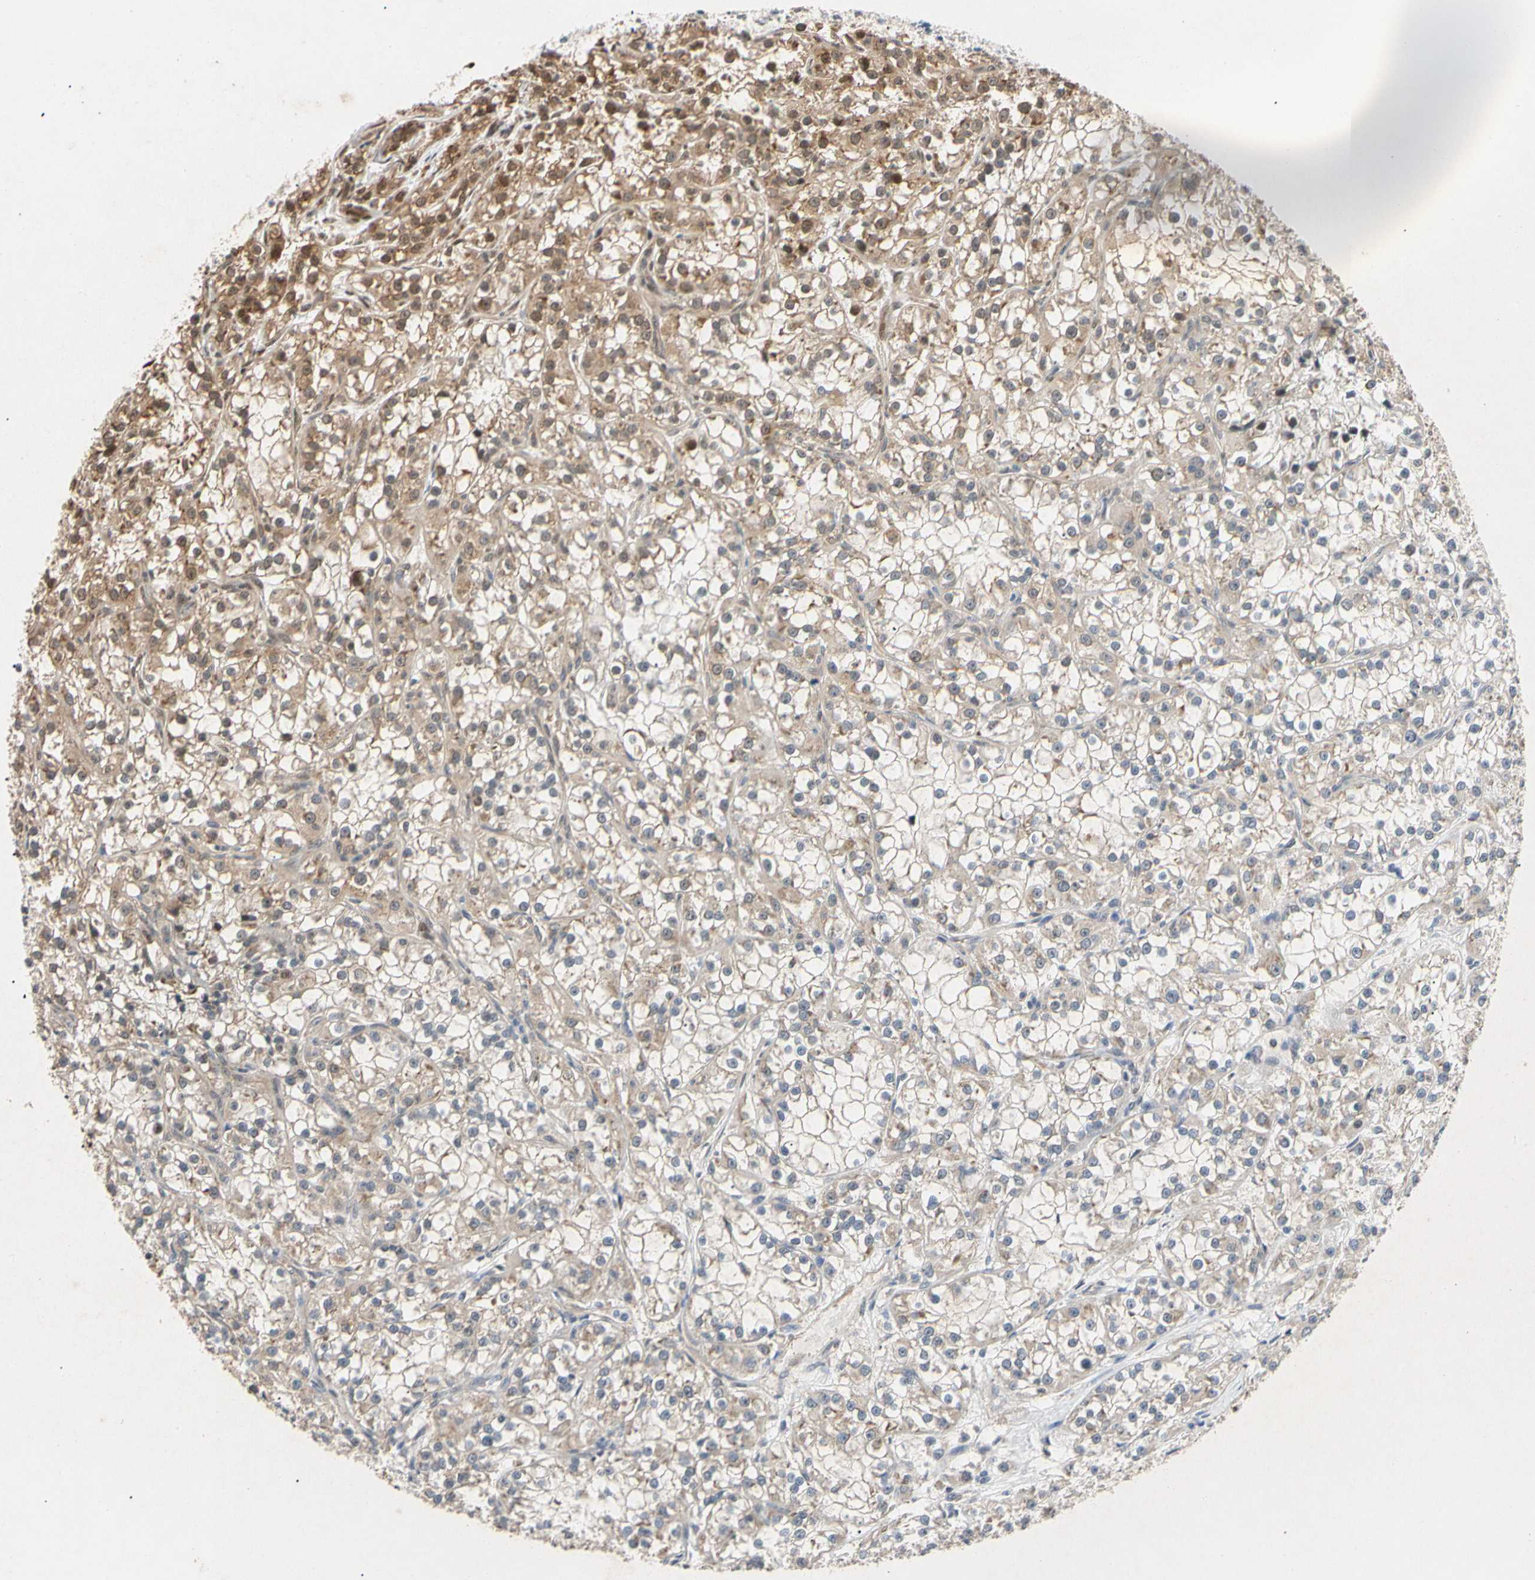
{"staining": {"intensity": "moderate", "quantity": ">75%", "location": "cytoplasmic/membranous"}, "tissue": "renal cancer", "cell_type": "Tumor cells", "image_type": "cancer", "snomed": [{"axis": "morphology", "description": "Adenocarcinoma, NOS"}, {"axis": "topography", "description": "Kidney"}], "caption": "An image of human renal adenocarcinoma stained for a protein reveals moderate cytoplasmic/membranous brown staining in tumor cells.", "gene": "EIF1AX", "patient": {"sex": "female", "age": 52}}